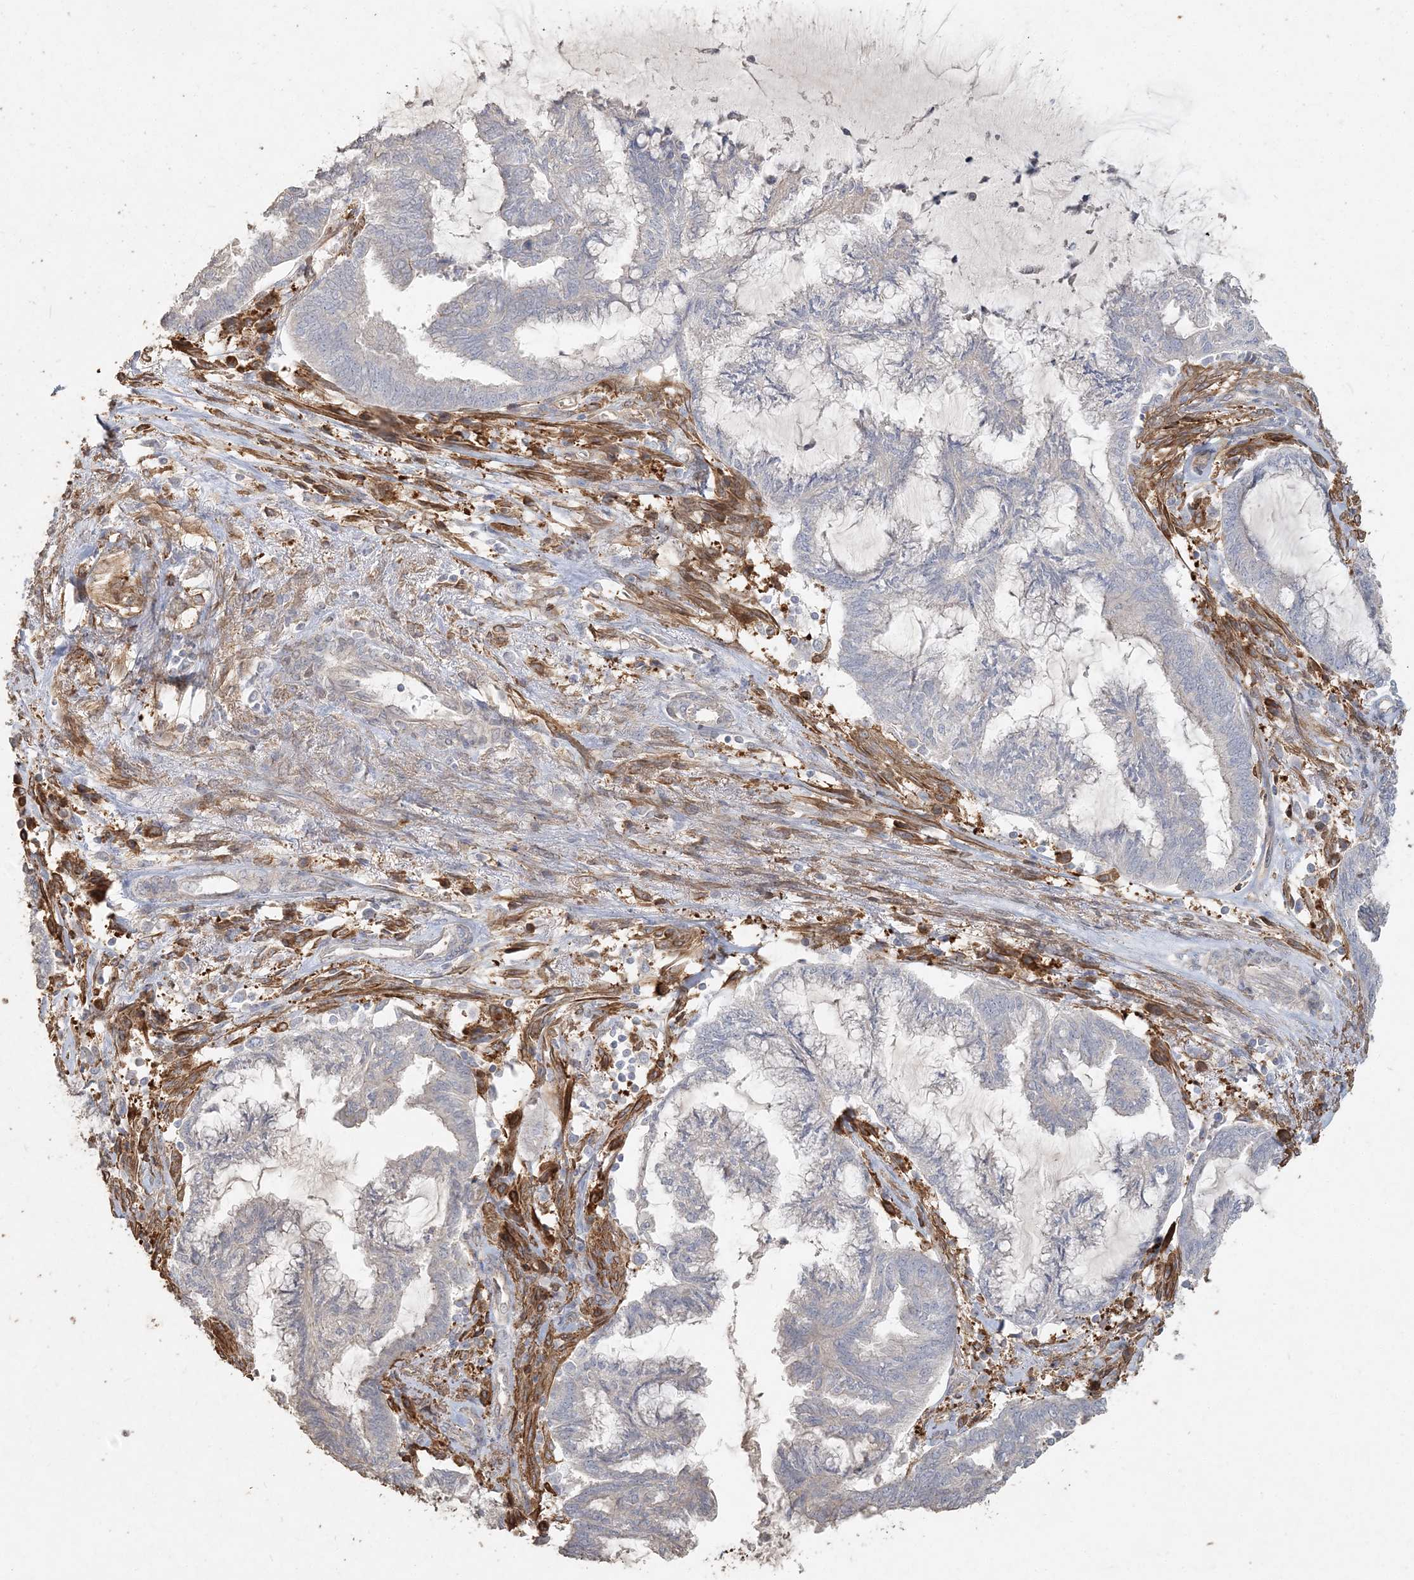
{"staining": {"intensity": "negative", "quantity": "none", "location": "none"}, "tissue": "endometrial cancer", "cell_type": "Tumor cells", "image_type": "cancer", "snomed": [{"axis": "morphology", "description": "Adenocarcinoma, NOS"}, {"axis": "topography", "description": "Endometrium"}], "caption": "This is a histopathology image of IHC staining of endometrial cancer, which shows no positivity in tumor cells.", "gene": "RNF145", "patient": {"sex": "female", "age": 86}}